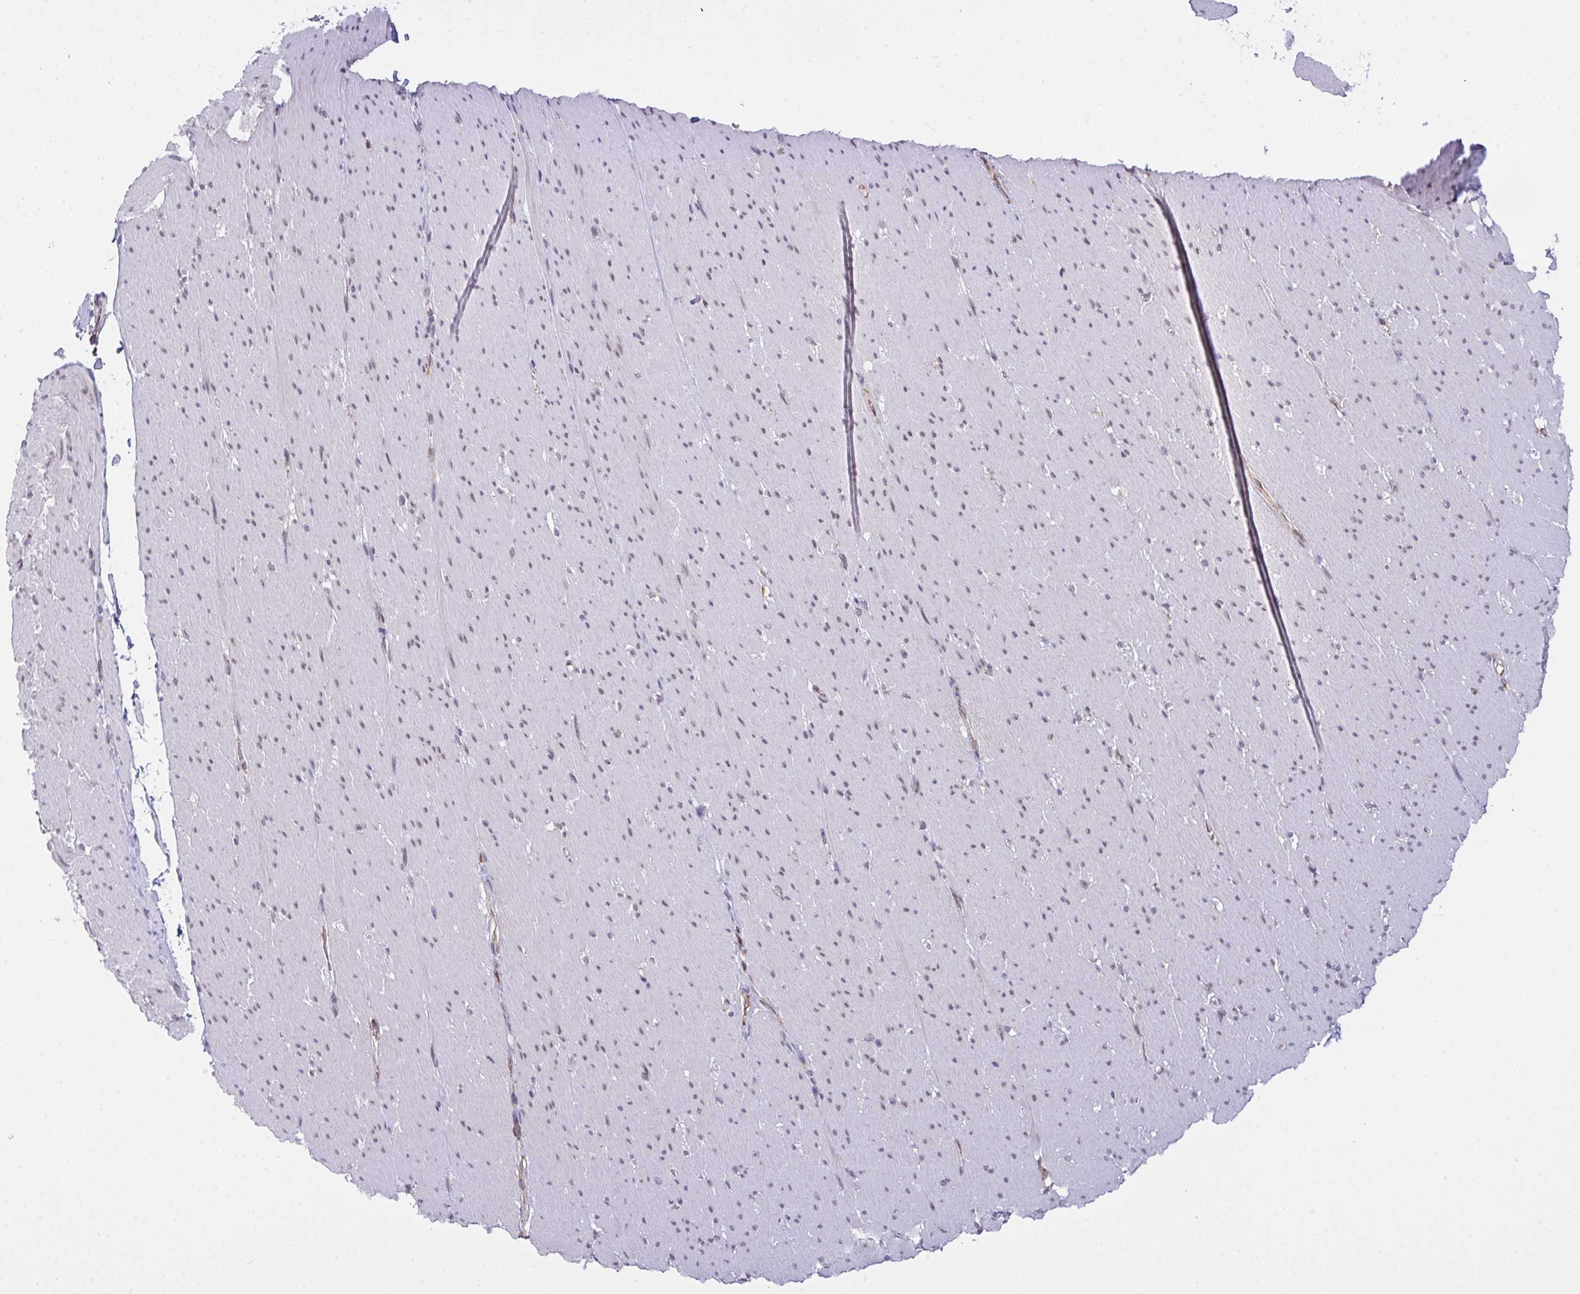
{"staining": {"intensity": "negative", "quantity": "none", "location": "none"}, "tissue": "smooth muscle", "cell_type": "Smooth muscle cells", "image_type": "normal", "snomed": [{"axis": "morphology", "description": "Normal tissue, NOS"}, {"axis": "topography", "description": "Smooth muscle"}, {"axis": "topography", "description": "Rectum"}], "caption": "Immunohistochemistry histopathology image of unremarkable smooth muscle: human smooth muscle stained with DAB shows no significant protein staining in smooth muscle cells. (DAB immunohistochemistry (IHC) with hematoxylin counter stain).", "gene": "SEMA6B", "patient": {"sex": "male", "age": 53}}